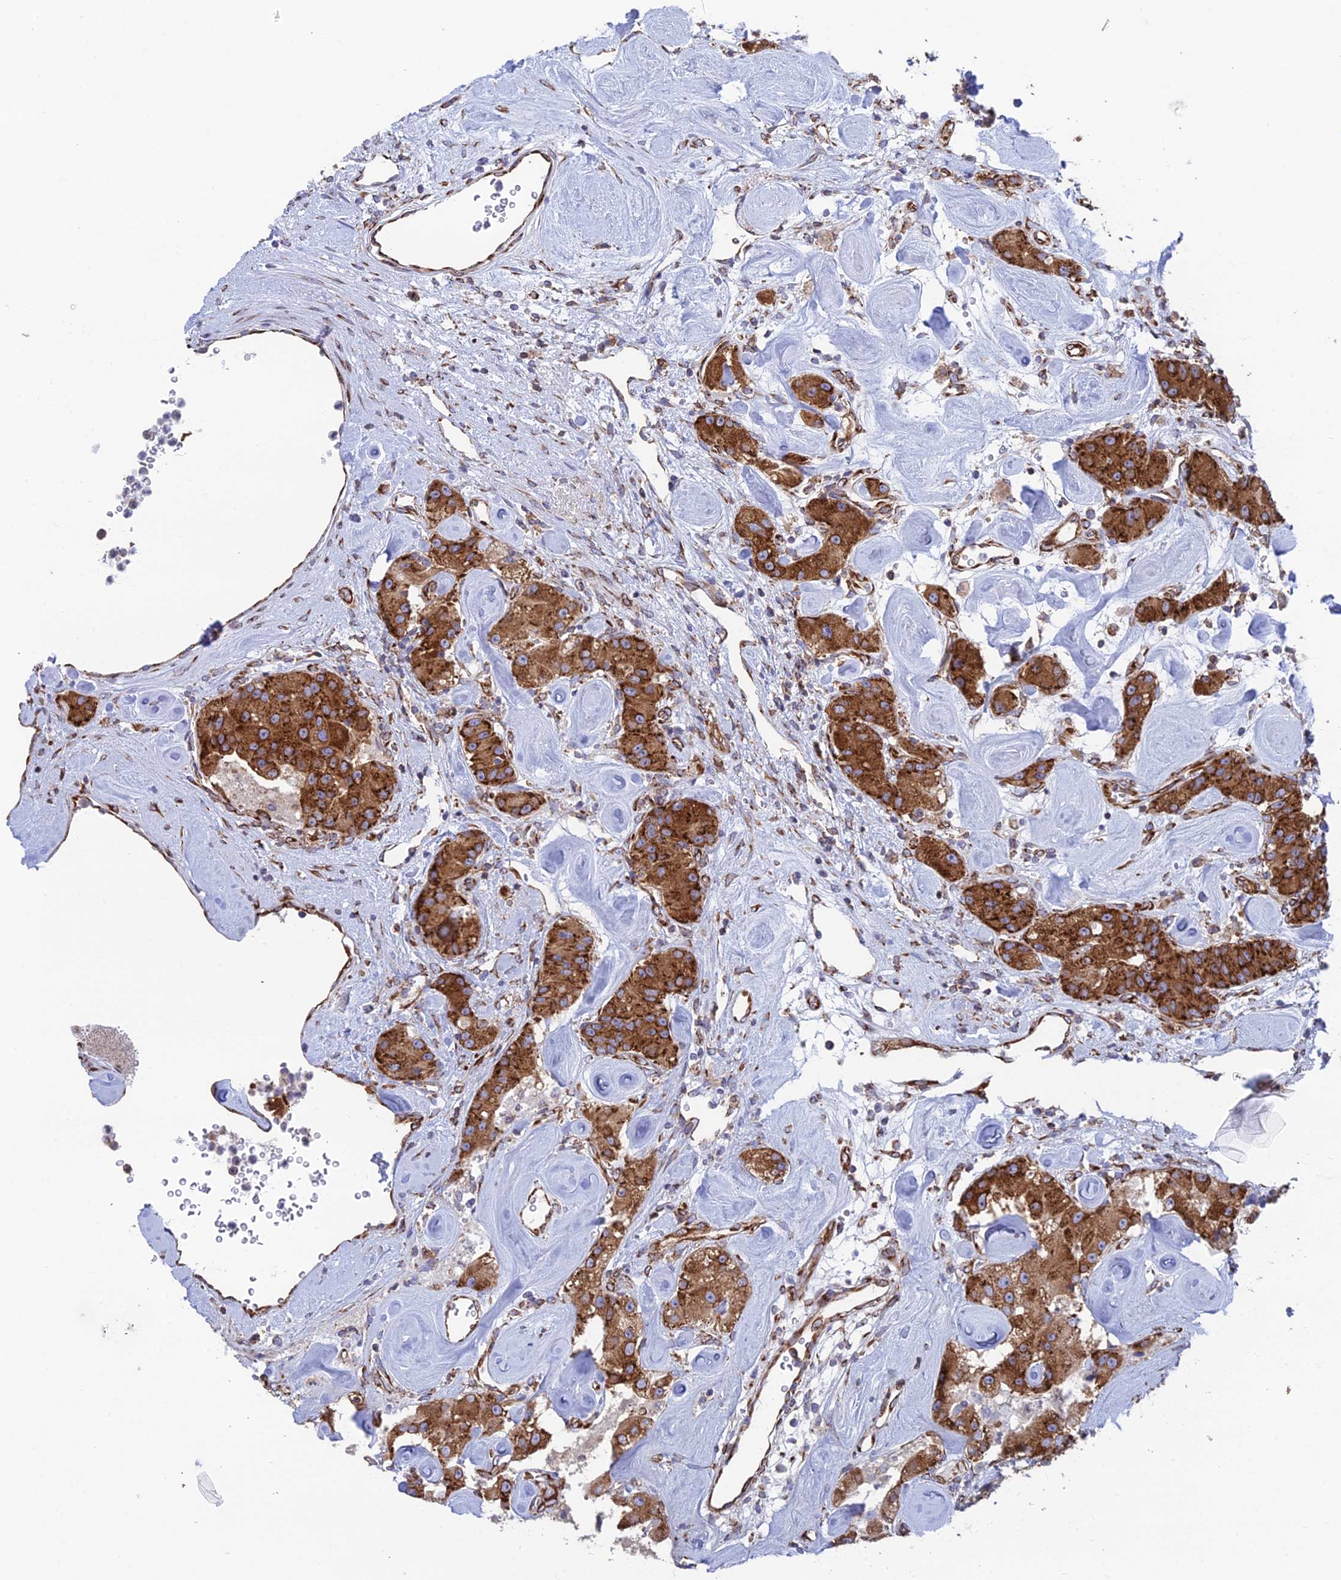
{"staining": {"intensity": "strong", "quantity": ">75%", "location": "cytoplasmic/membranous"}, "tissue": "carcinoid", "cell_type": "Tumor cells", "image_type": "cancer", "snomed": [{"axis": "morphology", "description": "Carcinoid, malignant, NOS"}, {"axis": "topography", "description": "Pancreas"}], "caption": "Approximately >75% of tumor cells in carcinoid exhibit strong cytoplasmic/membranous protein positivity as visualized by brown immunohistochemical staining.", "gene": "CCDC69", "patient": {"sex": "male", "age": 41}}